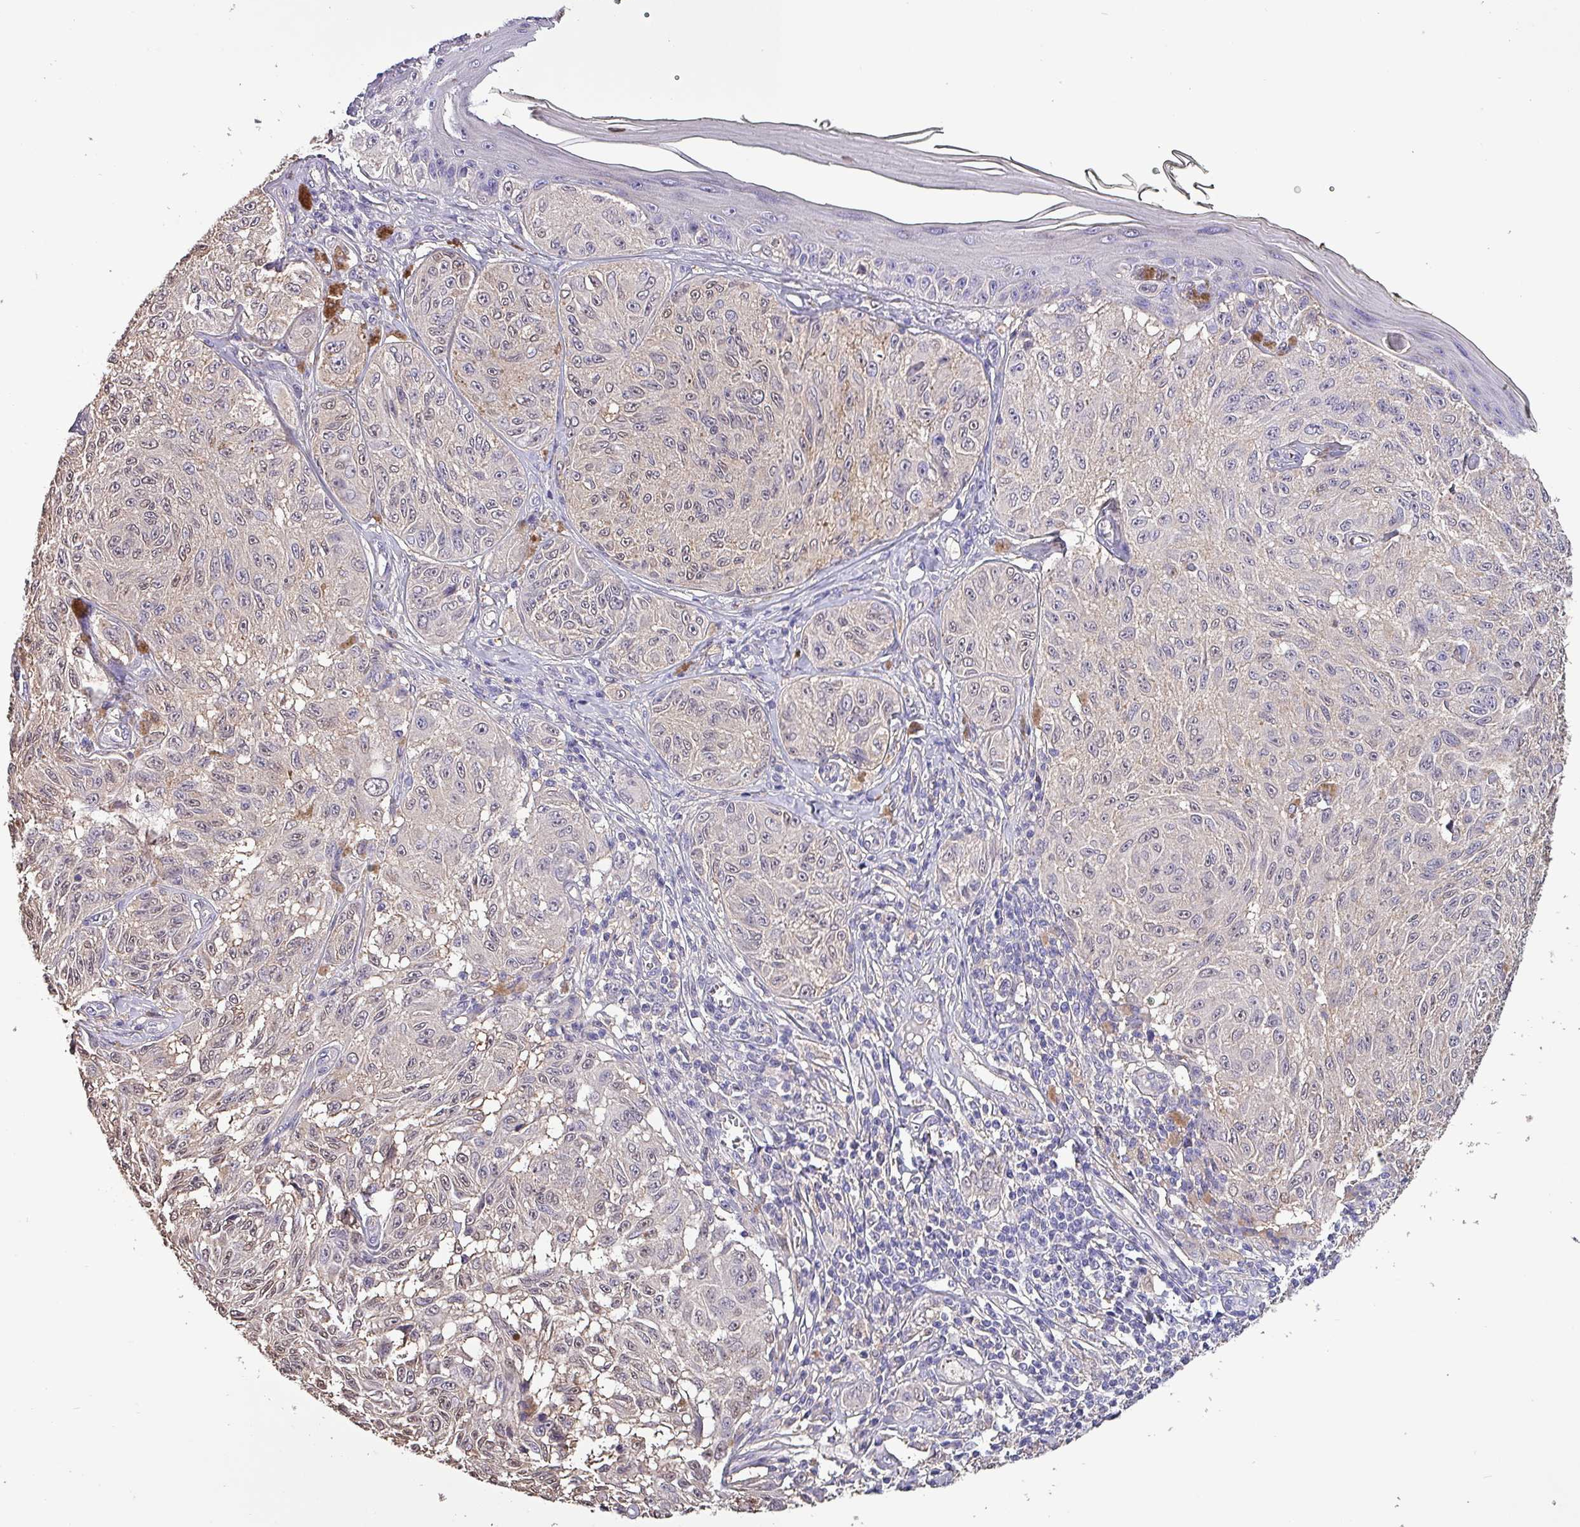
{"staining": {"intensity": "negative", "quantity": "none", "location": "none"}, "tissue": "melanoma", "cell_type": "Tumor cells", "image_type": "cancer", "snomed": [{"axis": "morphology", "description": "Malignant melanoma, NOS"}, {"axis": "topography", "description": "Skin"}], "caption": "This is an IHC image of human malignant melanoma. There is no expression in tumor cells.", "gene": "HTRA4", "patient": {"sex": "male", "age": 68}}